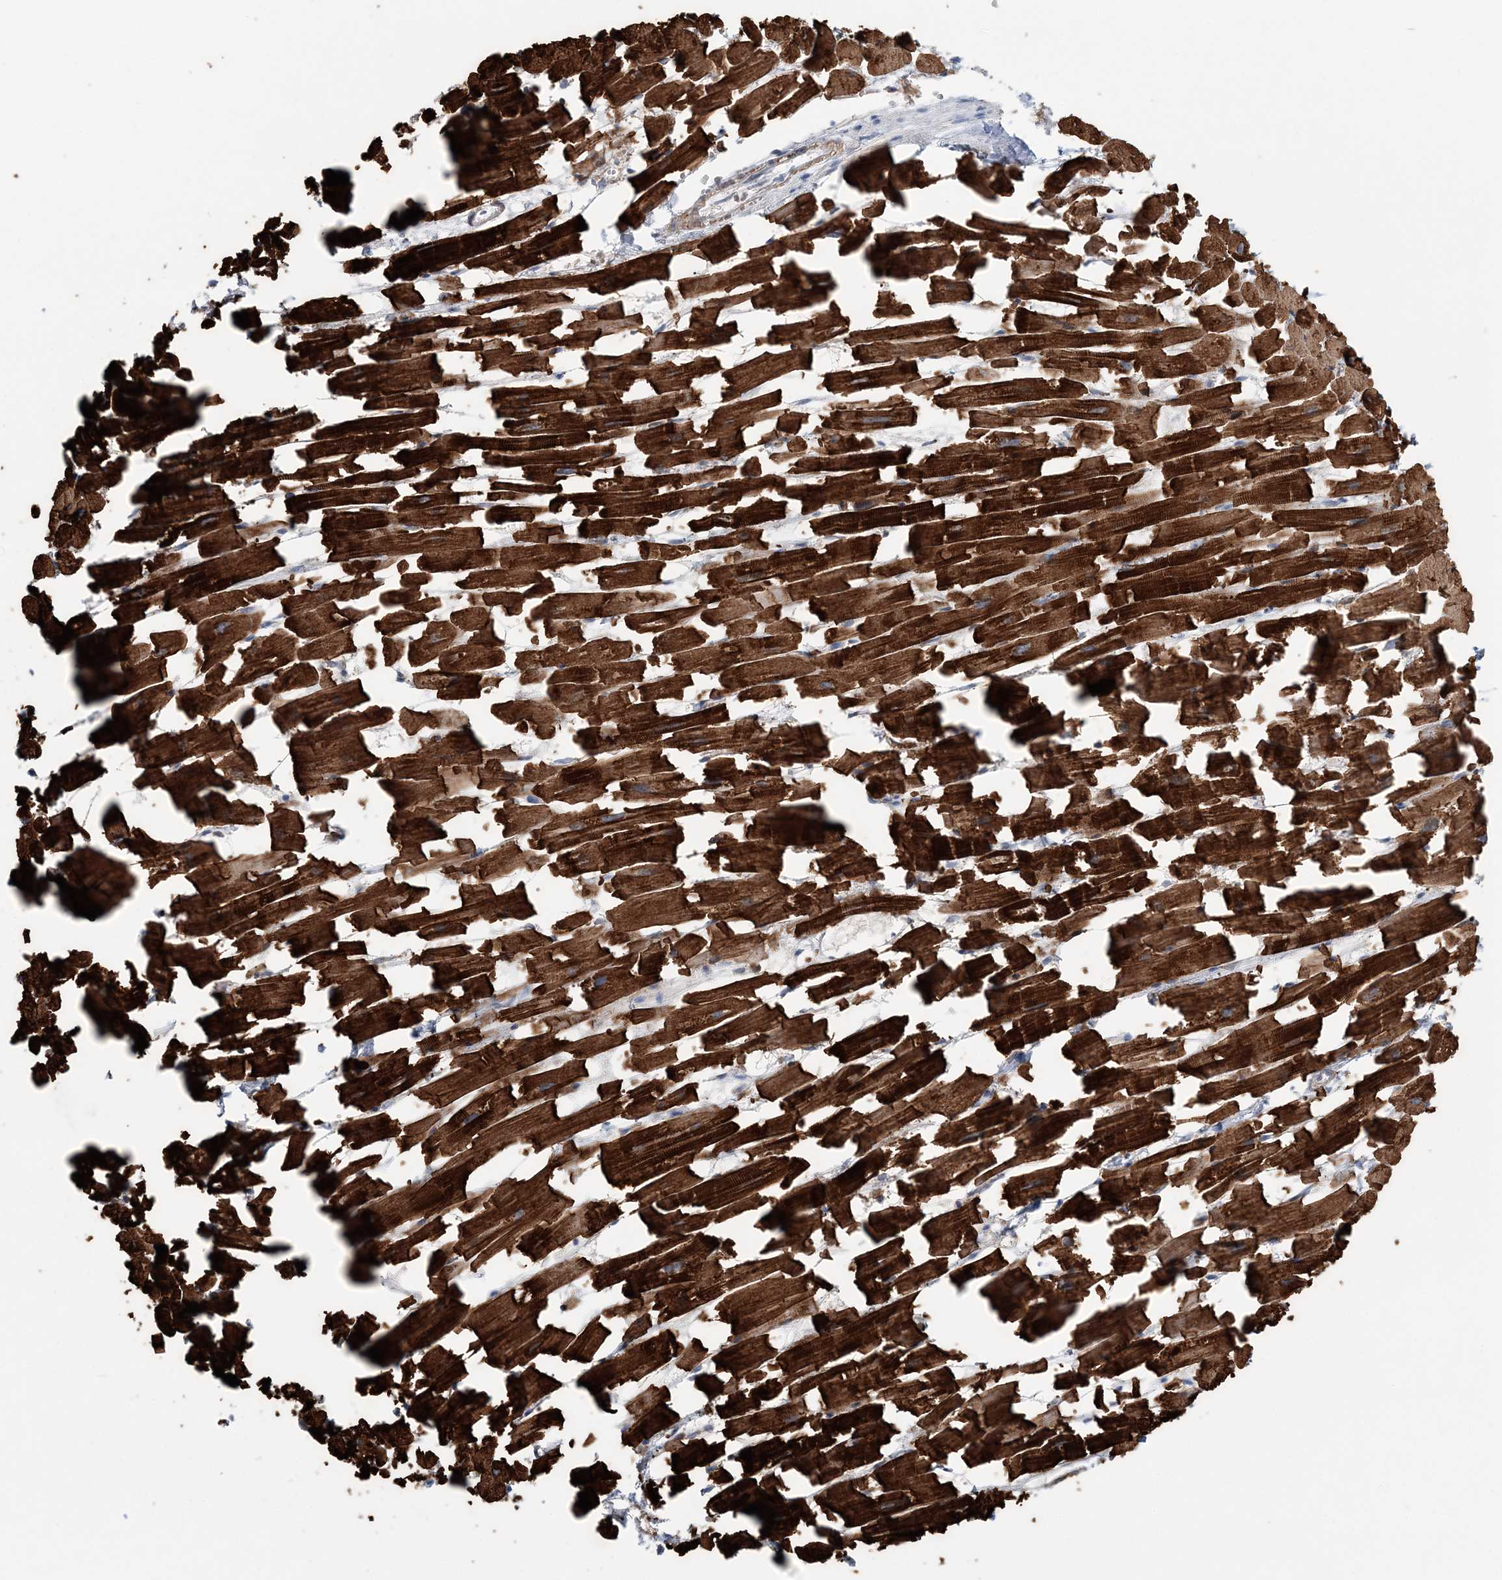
{"staining": {"intensity": "strong", "quantity": ">75%", "location": "cytoplasmic/membranous"}, "tissue": "heart muscle", "cell_type": "Cardiomyocytes", "image_type": "normal", "snomed": [{"axis": "morphology", "description": "Normal tissue, NOS"}, {"axis": "topography", "description": "Heart"}], "caption": "Strong cytoplasmic/membranous positivity for a protein is seen in about >75% of cardiomyocytes of benign heart muscle using IHC.", "gene": "TTI1", "patient": {"sex": "female", "age": 64}}